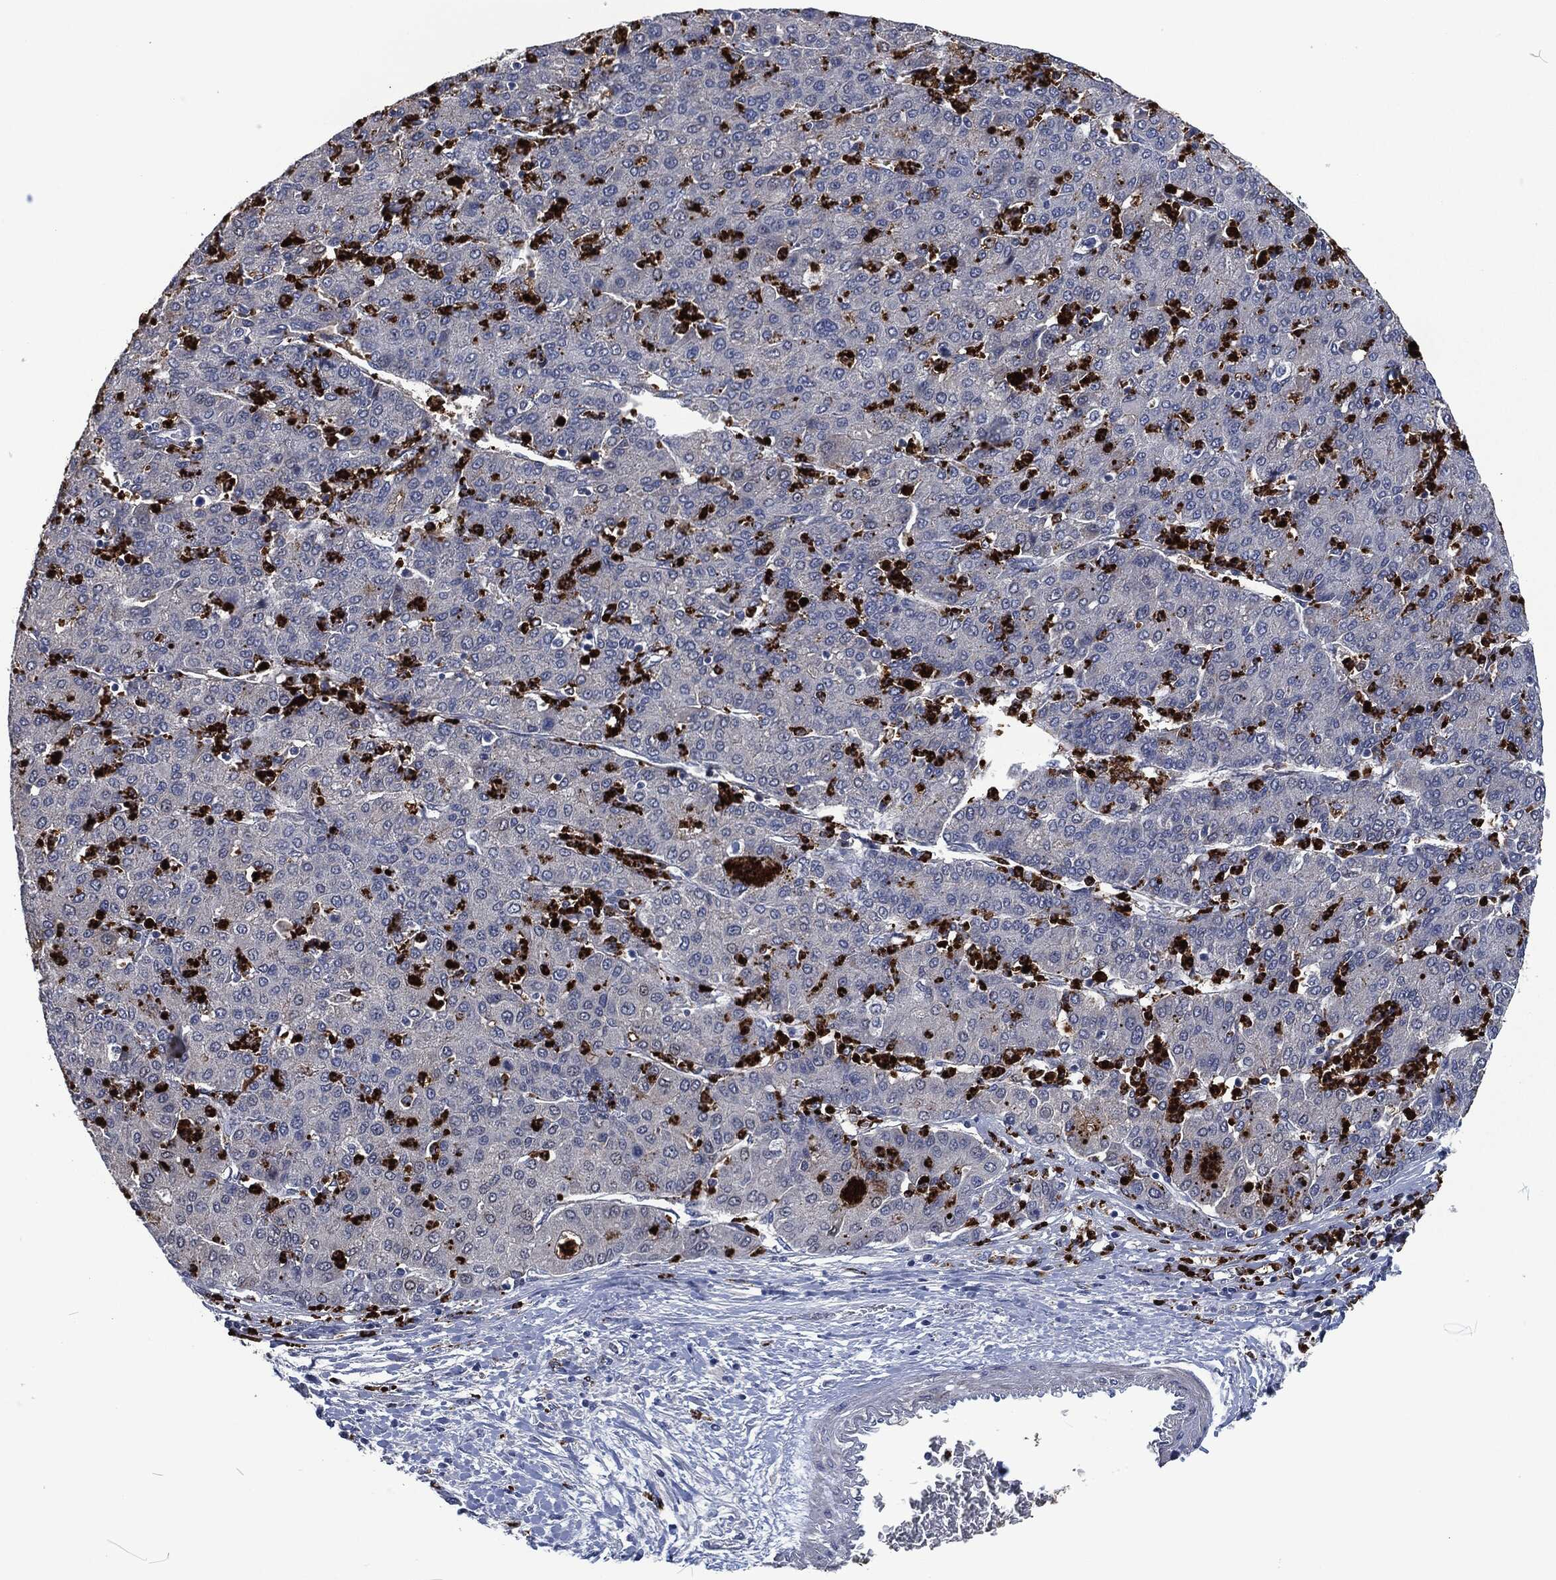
{"staining": {"intensity": "negative", "quantity": "none", "location": "none"}, "tissue": "liver cancer", "cell_type": "Tumor cells", "image_type": "cancer", "snomed": [{"axis": "morphology", "description": "Carcinoma, Hepatocellular, NOS"}, {"axis": "topography", "description": "Liver"}], "caption": "Image shows no significant protein positivity in tumor cells of liver hepatocellular carcinoma.", "gene": "MPO", "patient": {"sex": "male", "age": 65}}